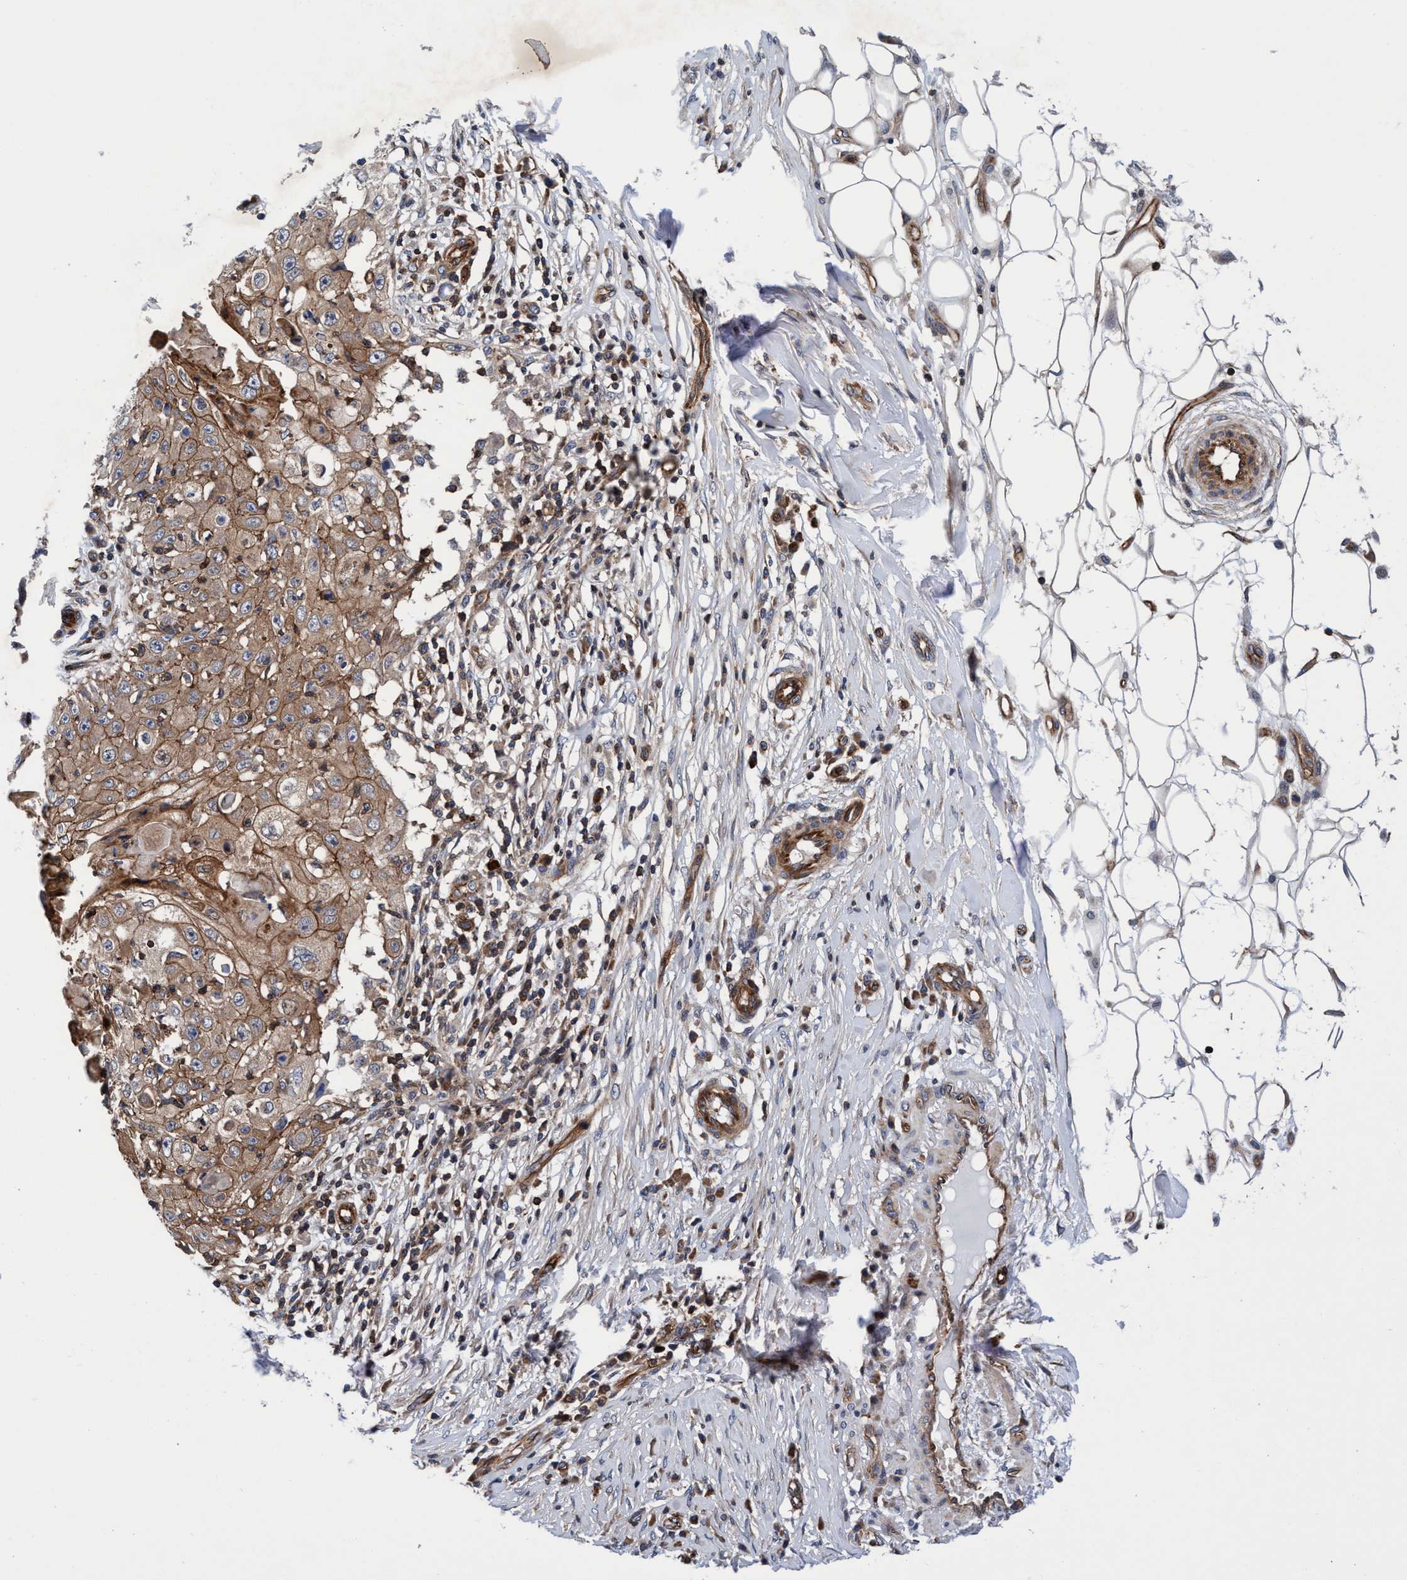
{"staining": {"intensity": "moderate", "quantity": ">75%", "location": "cytoplasmic/membranous"}, "tissue": "skin cancer", "cell_type": "Tumor cells", "image_type": "cancer", "snomed": [{"axis": "morphology", "description": "Squamous cell carcinoma, NOS"}, {"axis": "topography", "description": "Skin"}], "caption": "This is an image of immunohistochemistry (IHC) staining of skin squamous cell carcinoma, which shows moderate expression in the cytoplasmic/membranous of tumor cells.", "gene": "MCM3AP", "patient": {"sex": "male", "age": 86}}